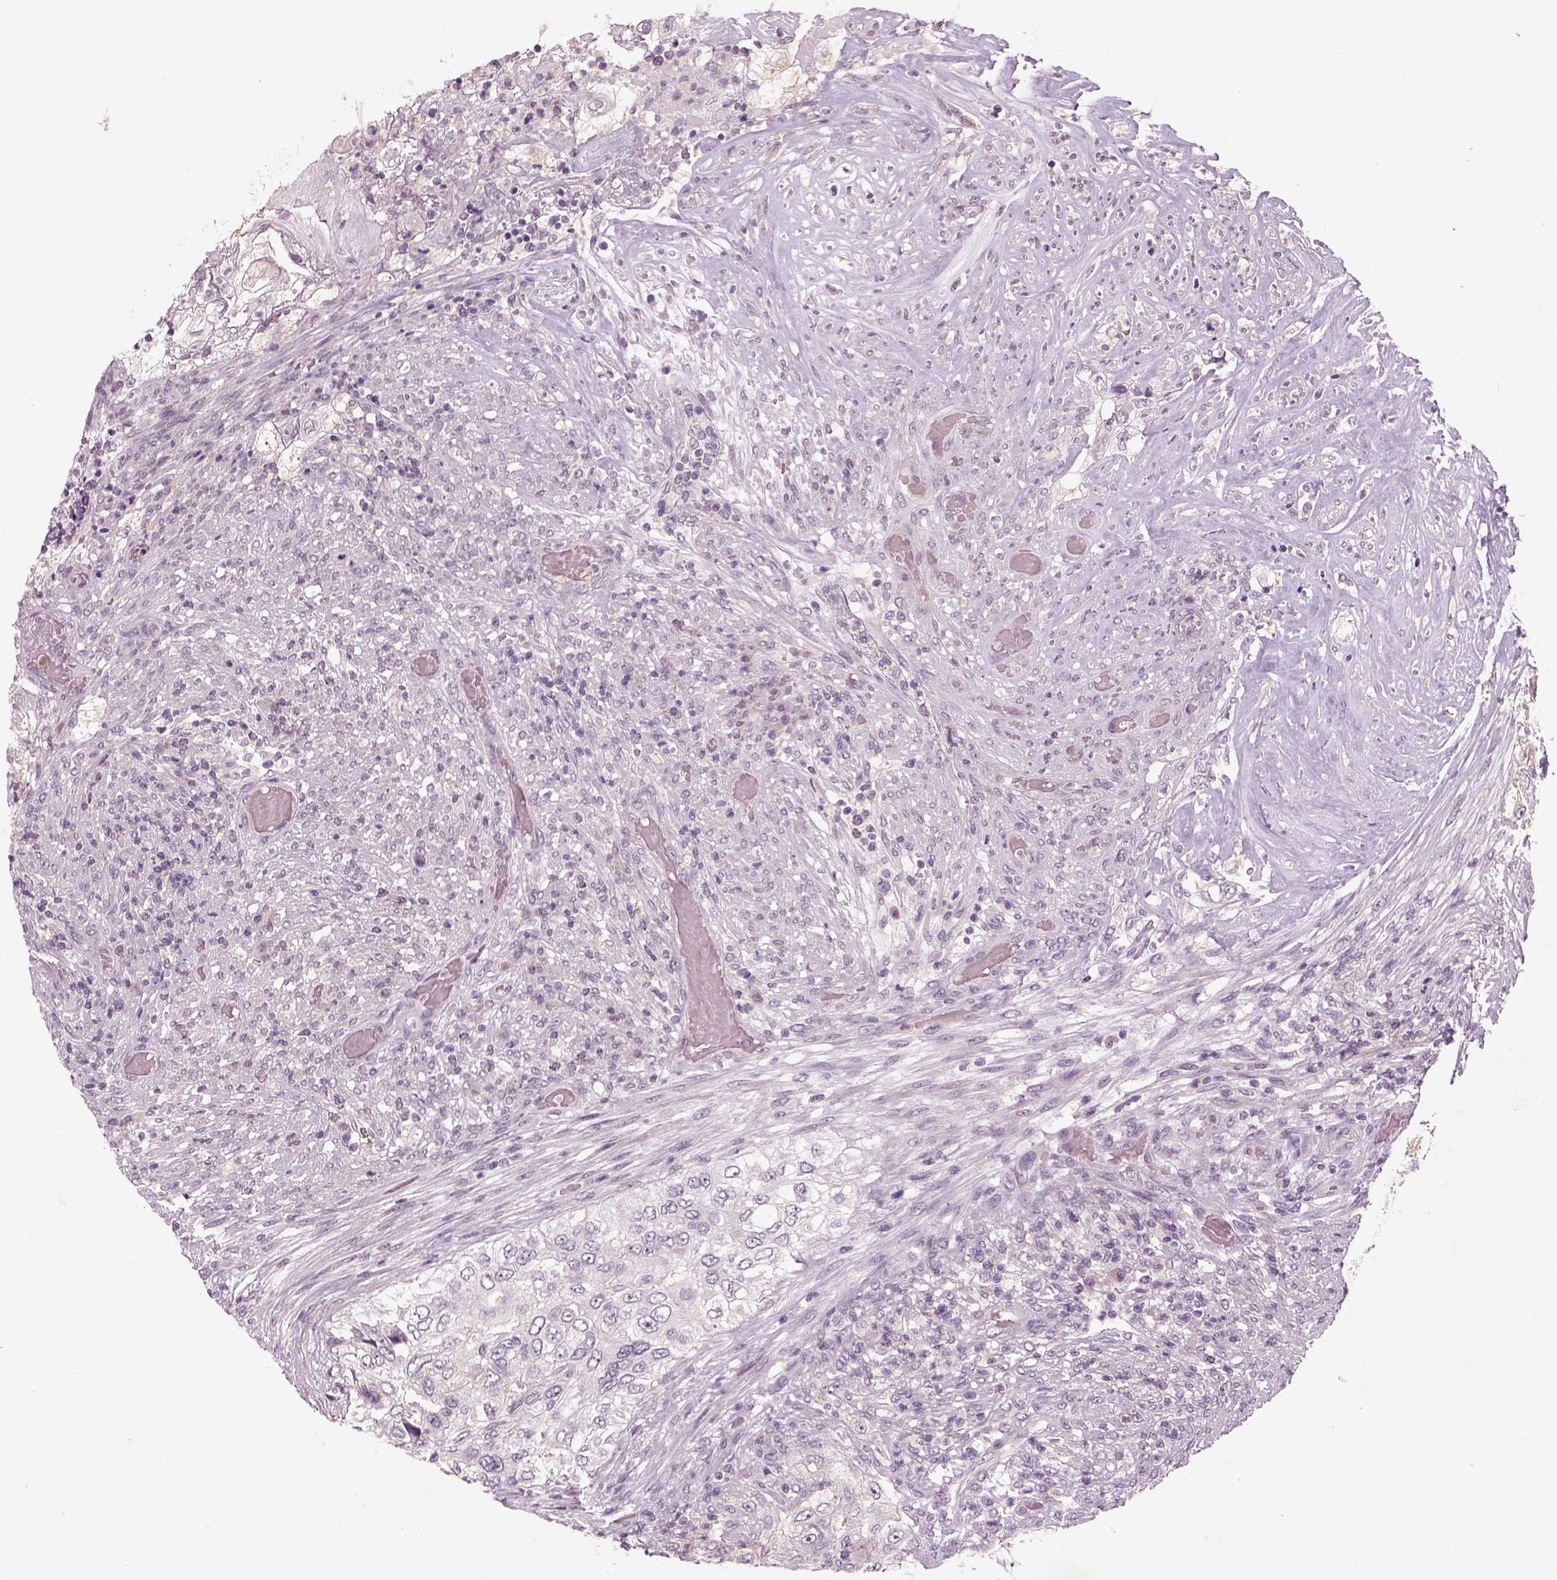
{"staining": {"intensity": "negative", "quantity": "none", "location": "none"}, "tissue": "urothelial cancer", "cell_type": "Tumor cells", "image_type": "cancer", "snomed": [{"axis": "morphology", "description": "Urothelial carcinoma, High grade"}, {"axis": "topography", "description": "Urinary bladder"}], "caption": "This is an immunohistochemistry photomicrograph of human high-grade urothelial carcinoma. There is no positivity in tumor cells.", "gene": "GDNF", "patient": {"sex": "female", "age": 60}}